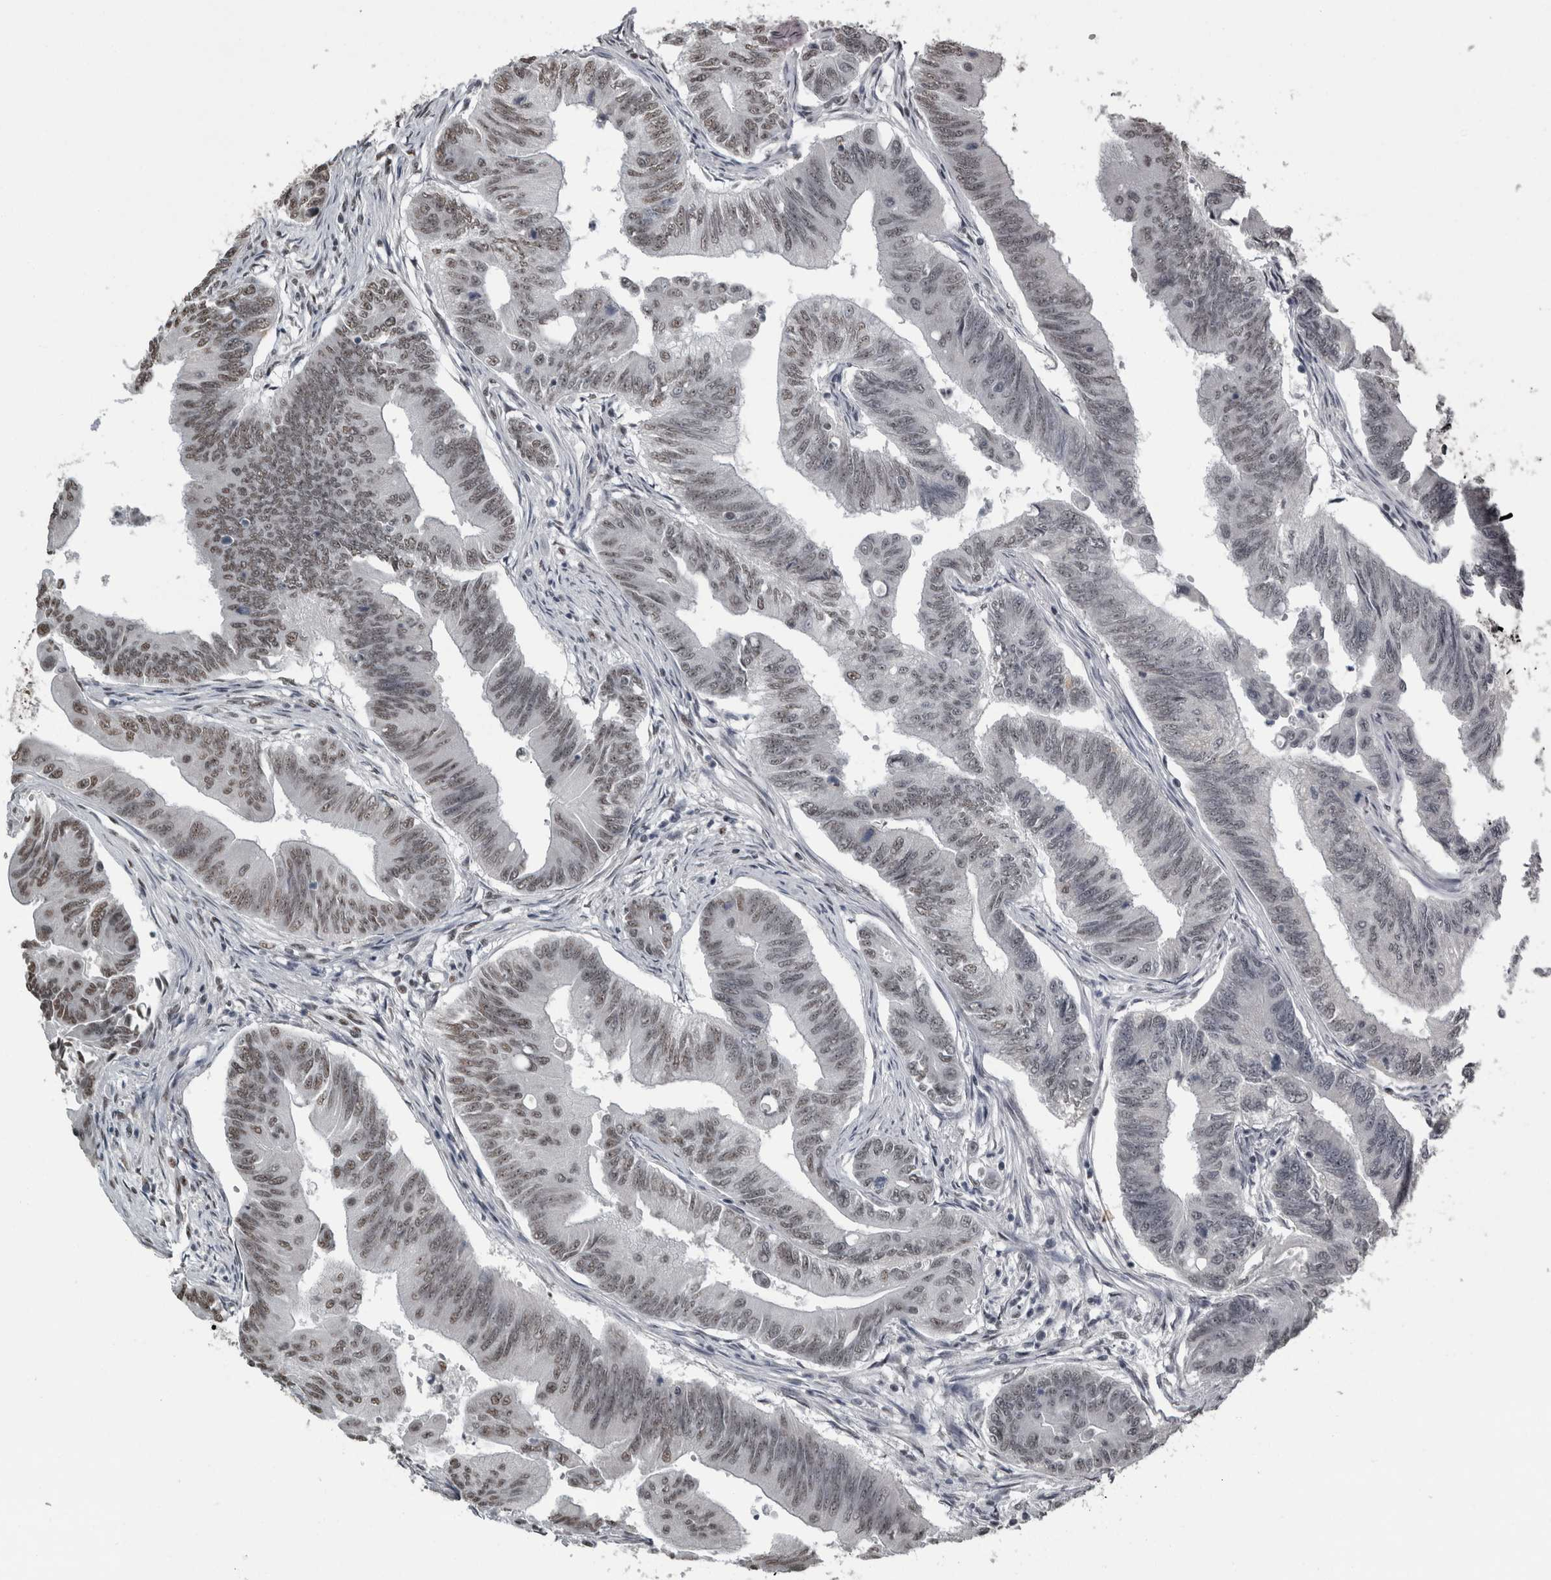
{"staining": {"intensity": "moderate", "quantity": ">75%", "location": "nuclear"}, "tissue": "colorectal cancer", "cell_type": "Tumor cells", "image_type": "cancer", "snomed": [{"axis": "morphology", "description": "Adenoma, NOS"}, {"axis": "morphology", "description": "Adenocarcinoma, NOS"}, {"axis": "topography", "description": "Colon"}], "caption": "A brown stain highlights moderate nuclear staining of a protein in colorectal adenocarcinoma tumor cells.", "gene": "TGS1", "patient": {"sex": "male", "age": 79}}